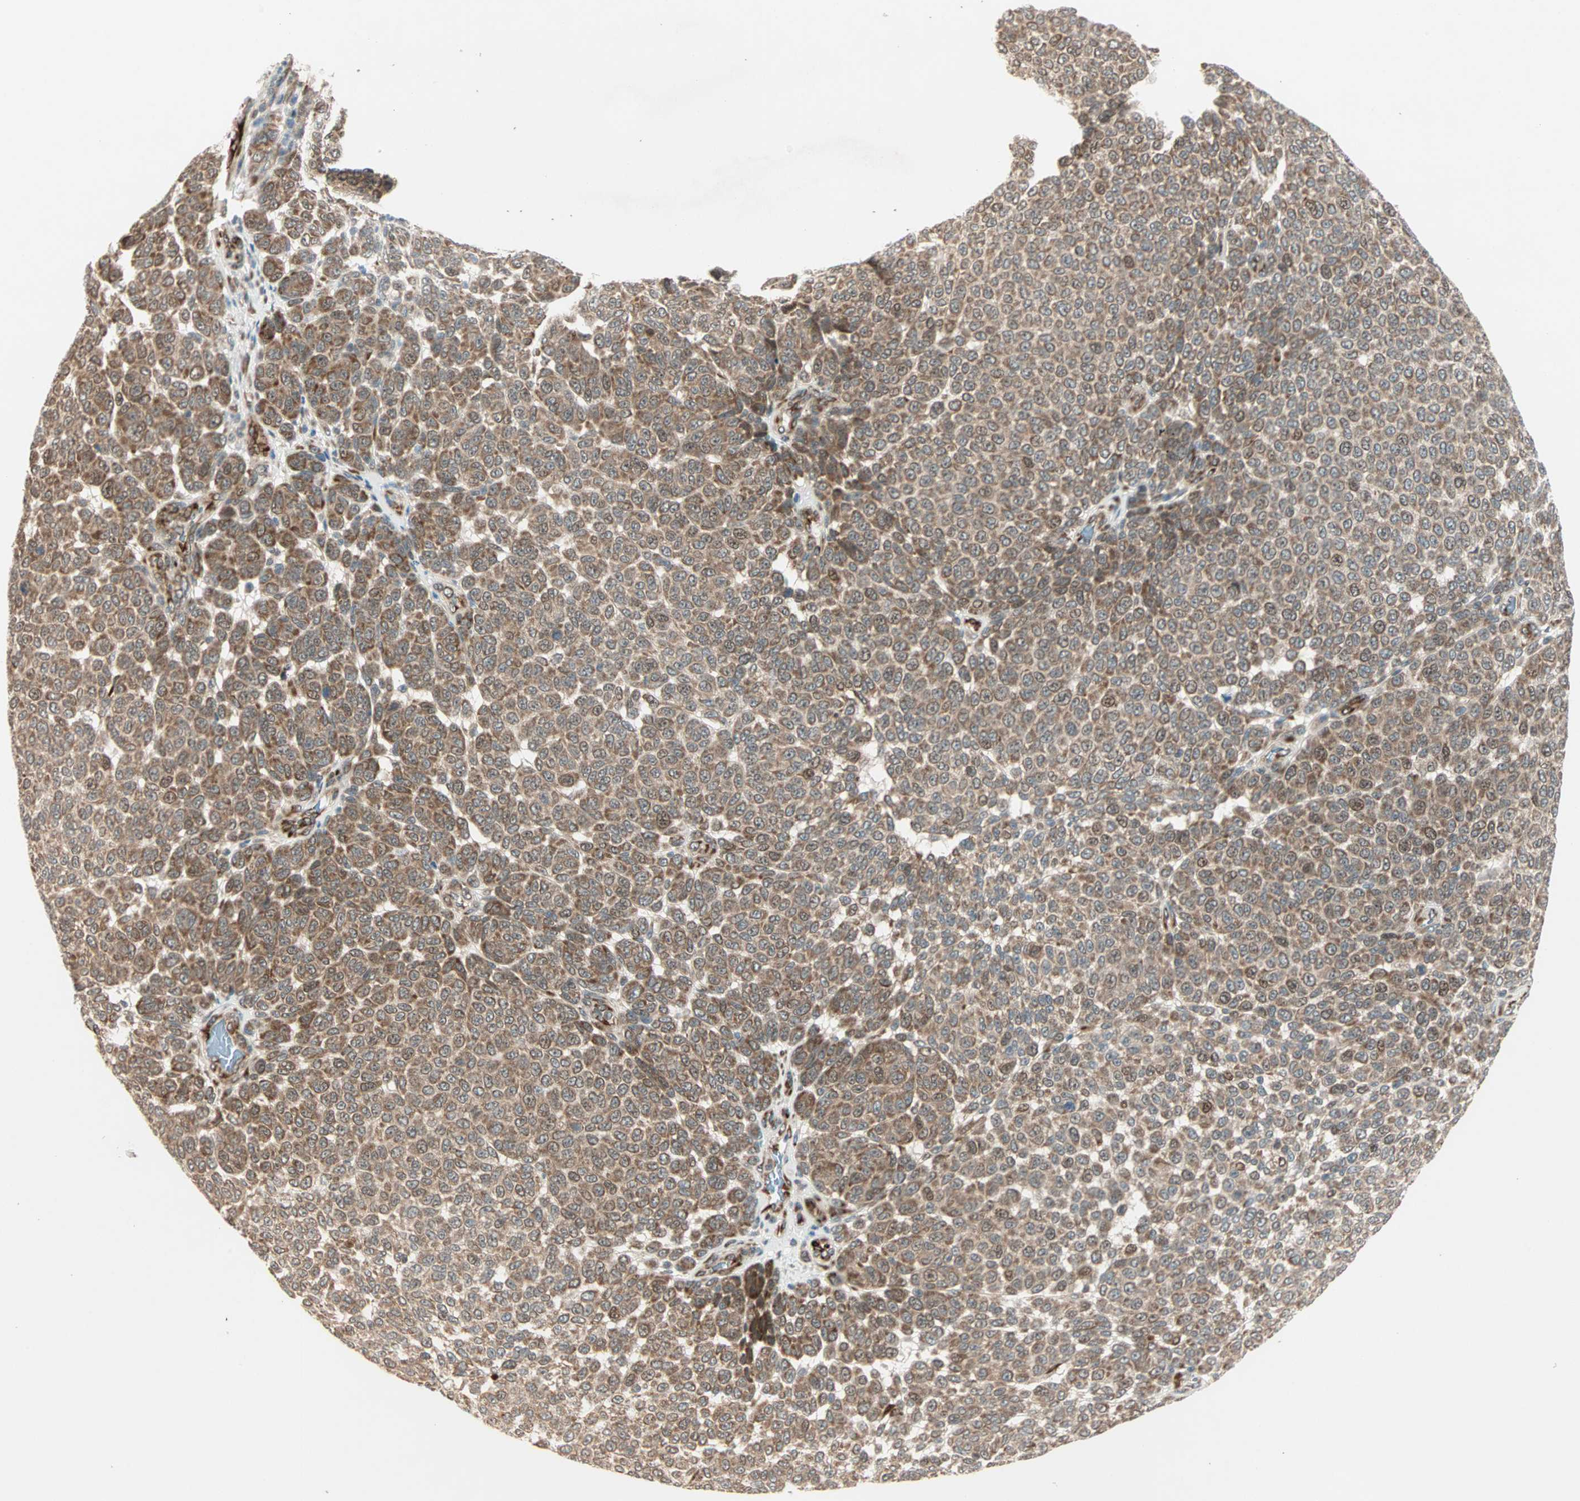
{"staining": {"intensity": "moderate", "quantity": ">75%", "location": "cytoplasmic/membranous,nuclear"}, "tissue": "melanoma", "cell_type": "Tumor cells", "image_type": "cancer", "snomed": [{"axis": "morphology", "description": "Malignant melanoma, NOS"}, {"axis": "topography", "description": "Skin"}], "caption": "A brown stain highlights moderate cytoplasmic/membranous and nuclear expression of a protein in malignant melanoma tumor cells.", "gene": "ZNF37A", "patient": {"sex": "male", "age": 59}}